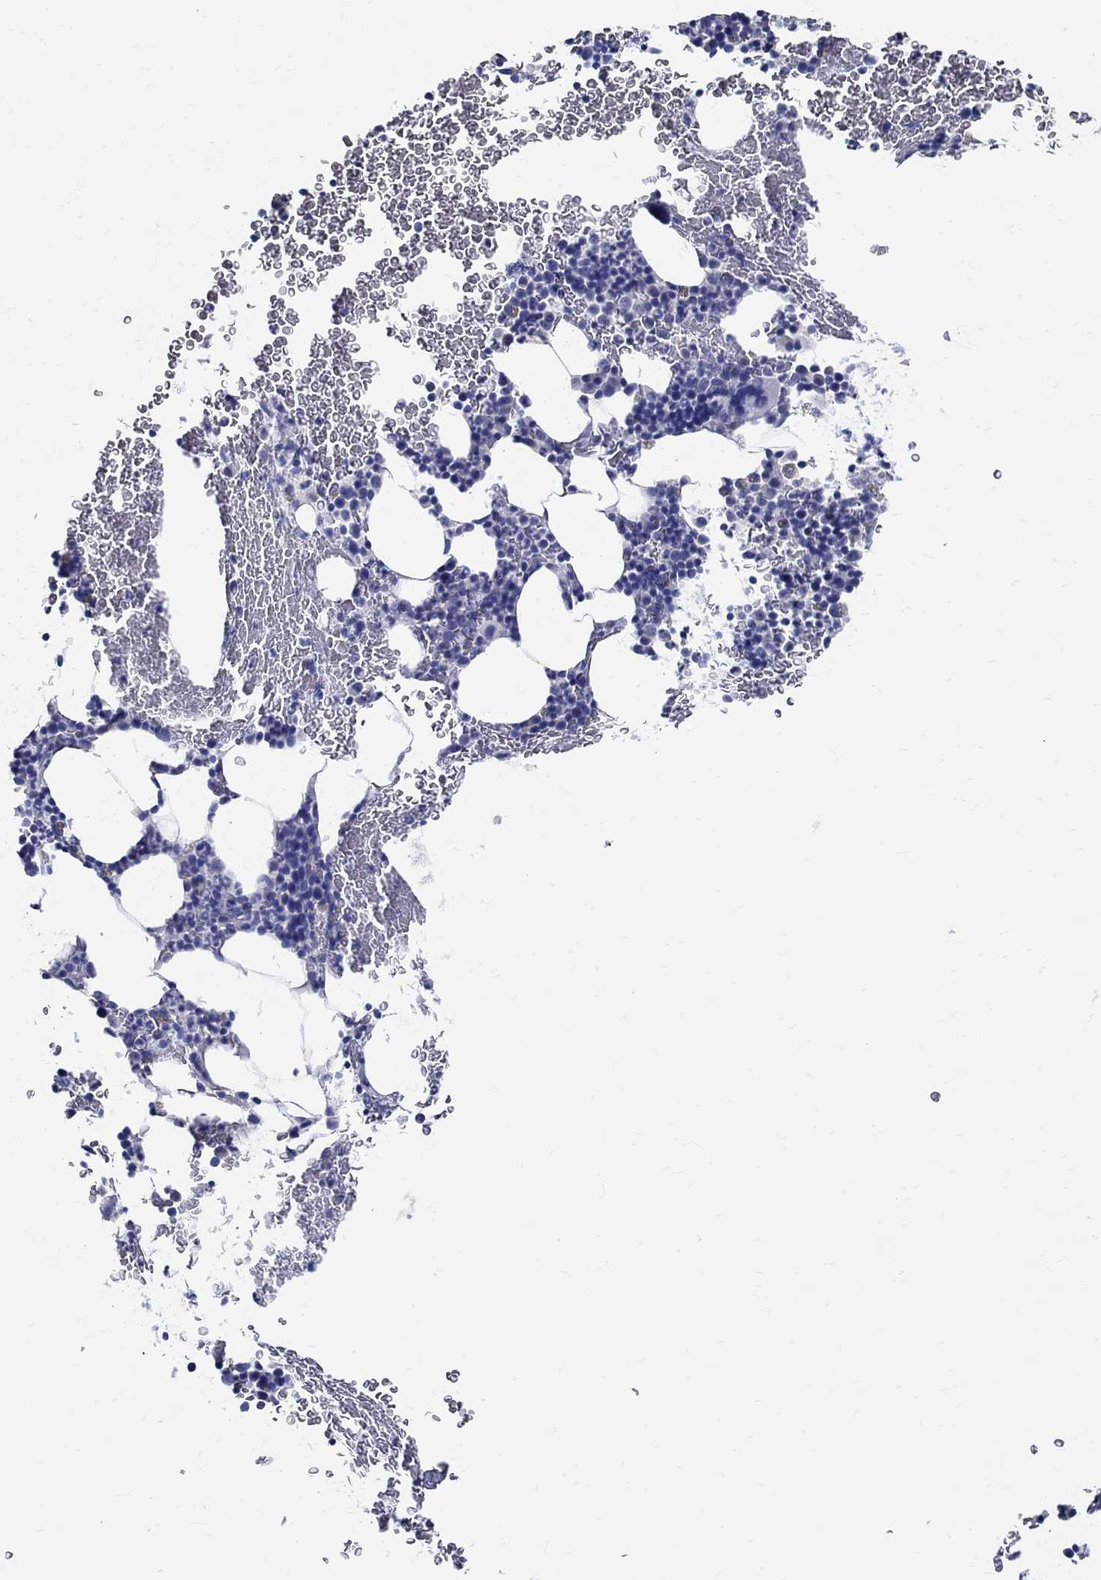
{"staining": {"intensity": "negative", "quantity": "none", "location": "none"}, "tissue": "bone marrow", "cell_type": "Hematopoietic cells", "image_type": "normal", "snomed": [{"axis": "morphology", "description": "Normal tissue, NOS"}, {"axis": "topography", "description": "Bone marrow"}], "caption": "Protein analysis of normal bone marrow displays no significant positivity in hematopoietic cells. (Stains: DAB (3,3'-diaminobenzidine) IHC with hematoxylin counter stain, Microscopy: brightfield microscopy at high magnification).", "gene": "TSPAN16", "patient": {"sex": "male", "age": 64}}